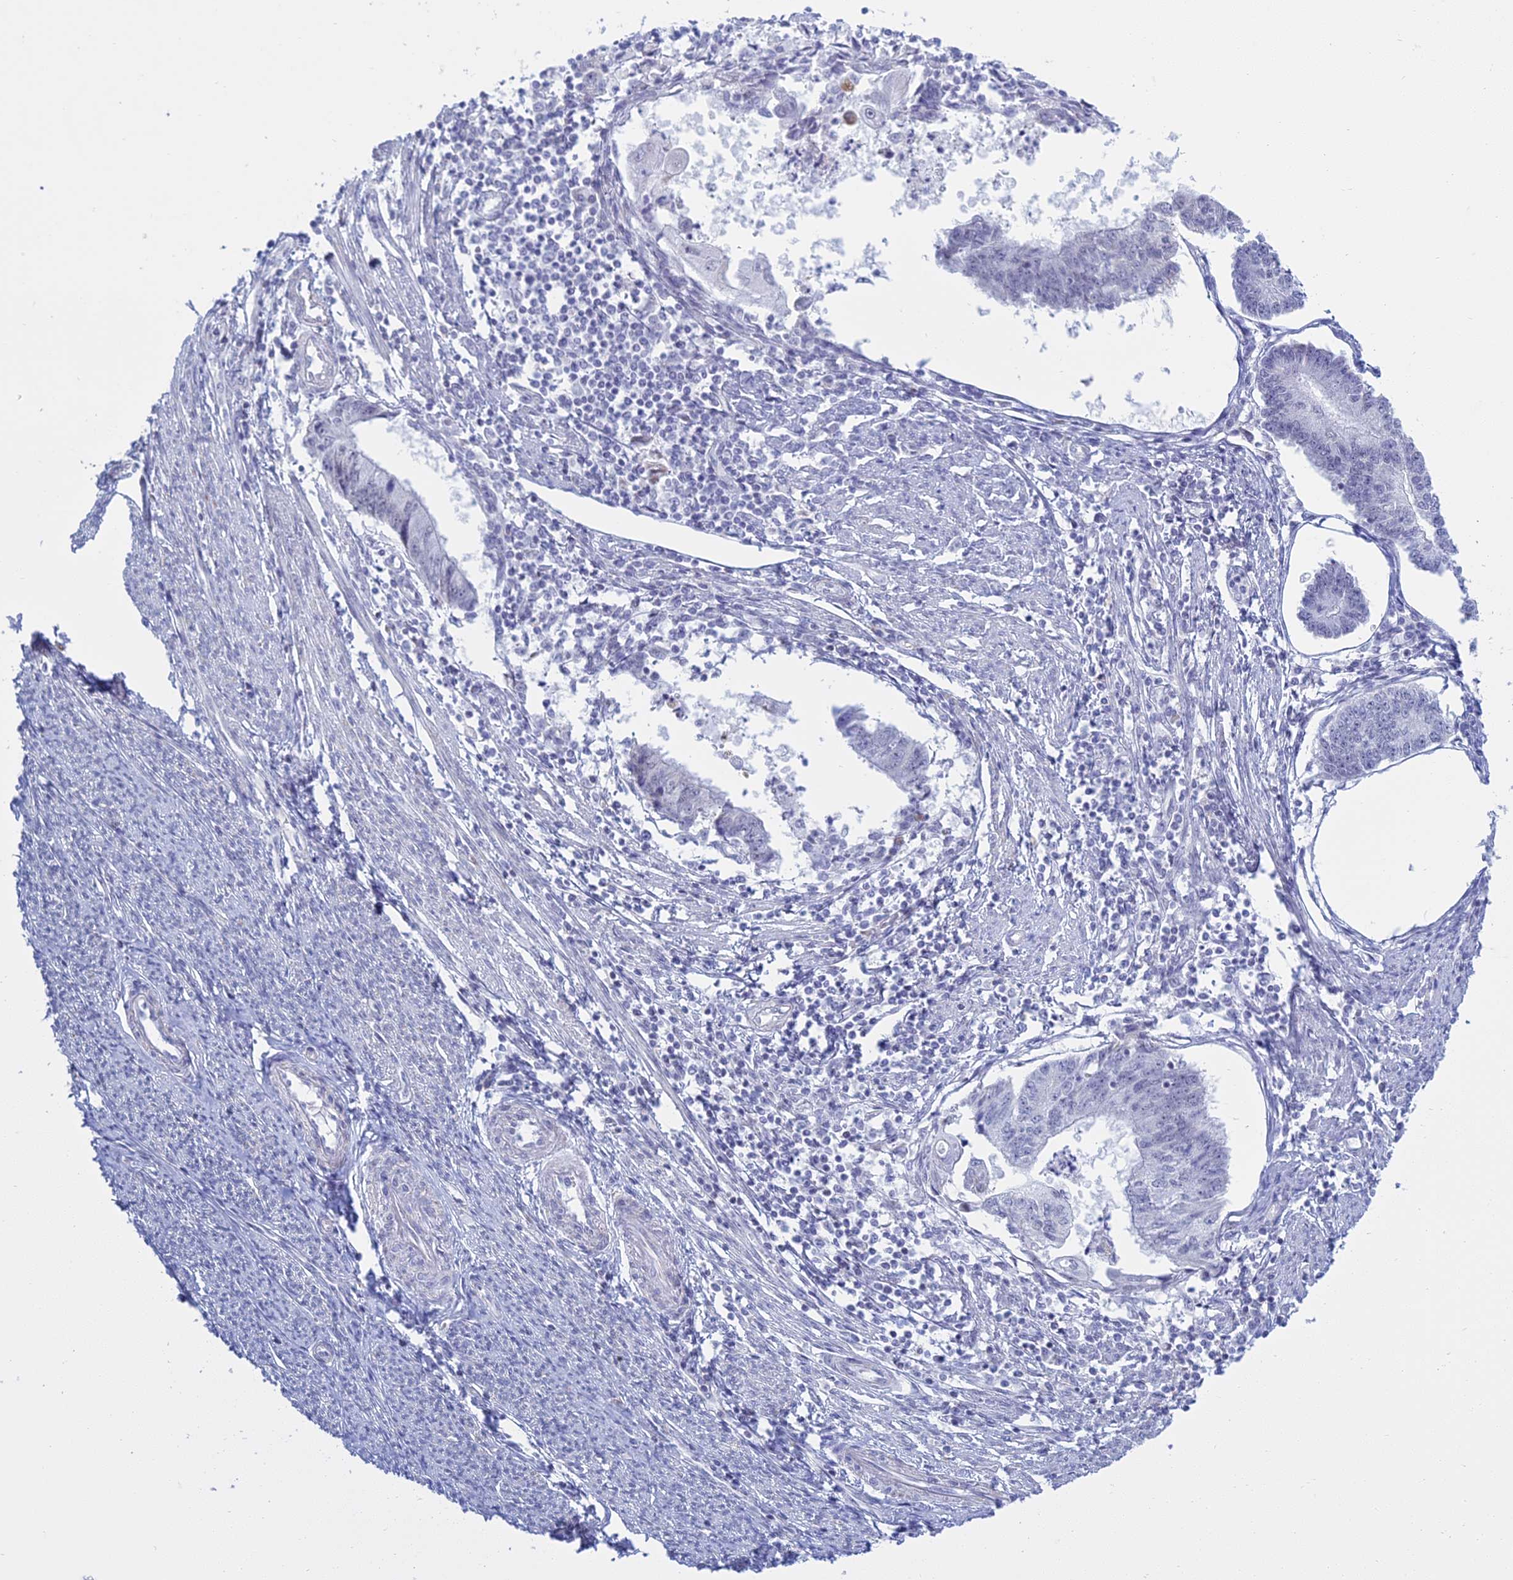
{"staining": {"intensity": "negative", "quantity": "none", "location": "none"}, "tissue": "endometrial cancer", "cell_type": "Tumor cells", "image_type": "cancer", "snomed": [{"axis": "morphology", "description": "Adenocarcinoma, NOS"}, {"axis": "topography", "description": "Endometrium"}], "caption": "Tumor cells are negative for brown protein staining in adenocarcinoma (endometrial). (Stains: DAB (3,3'-diaminobenzidine) IHC with hematoxylin counter stain, Microscopy: brightfield microscopy at high magnification).", "gene": "KLF14", "patient": {"sex": "female", "age": 56}}